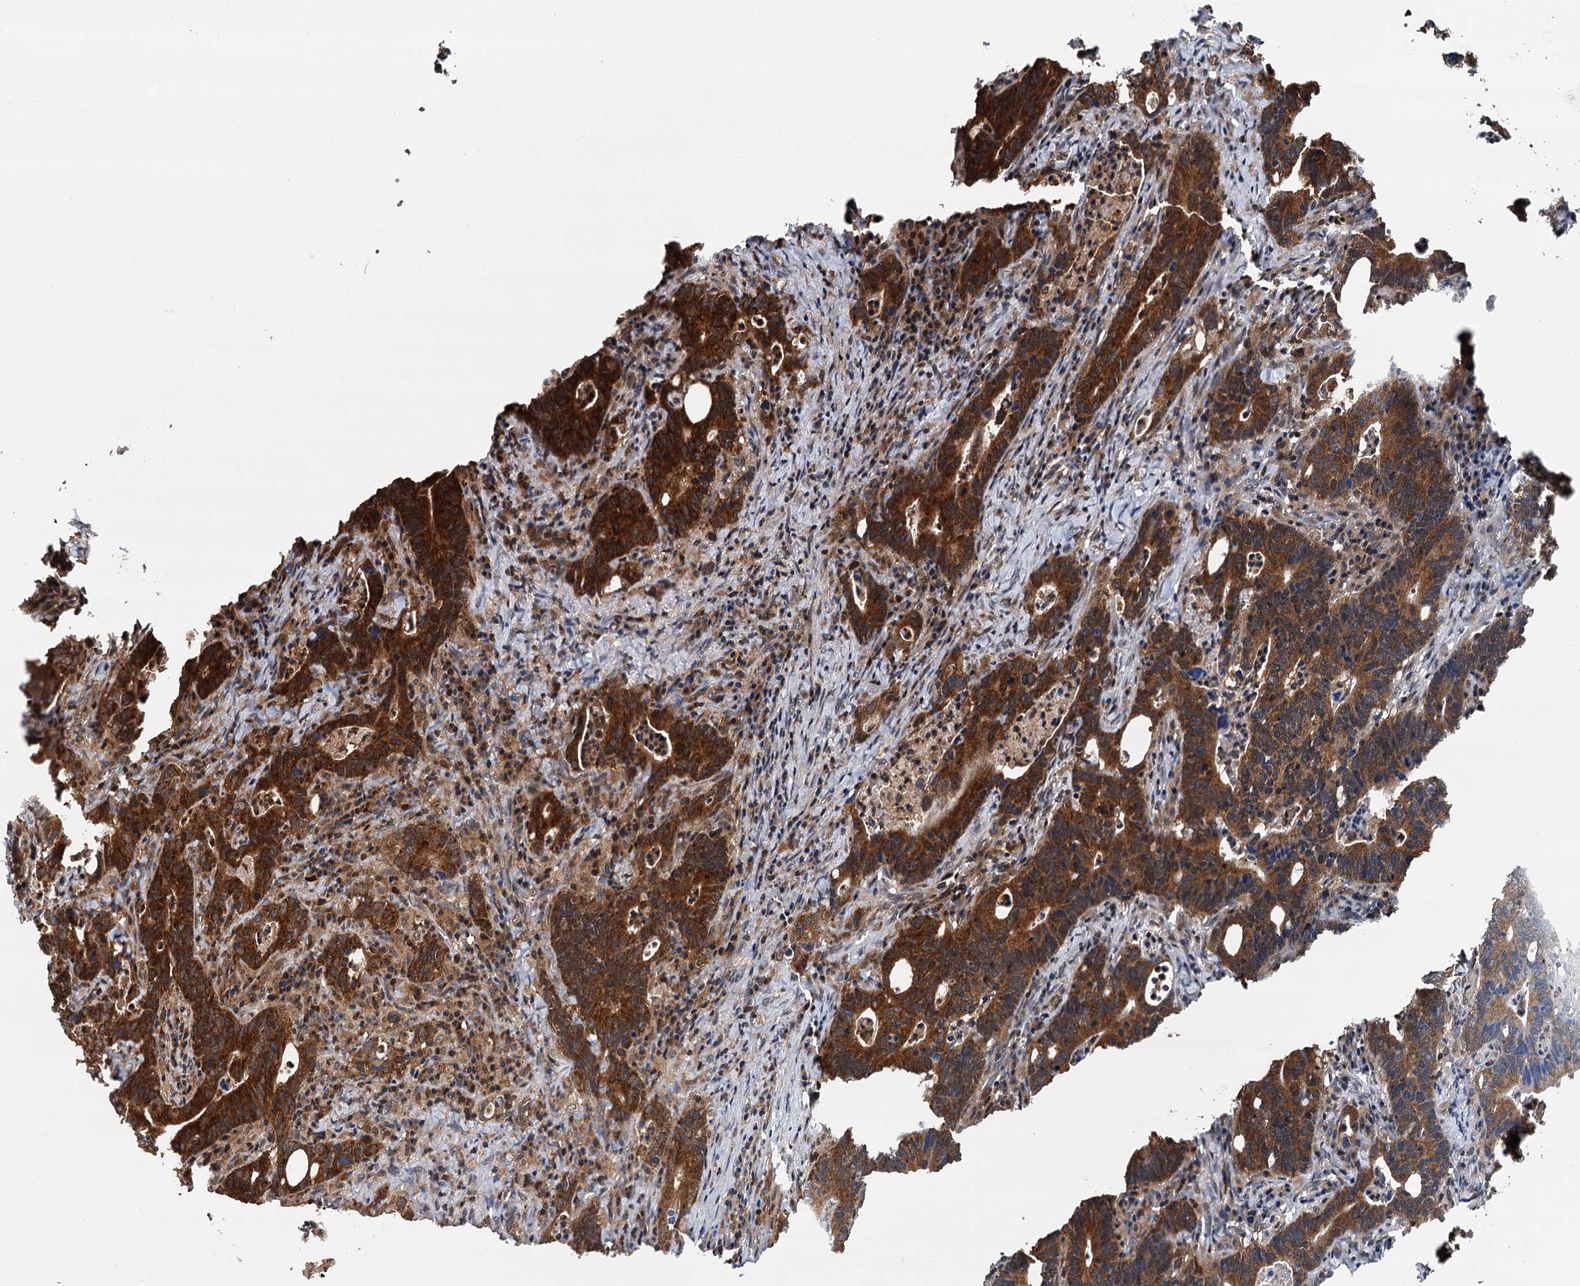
{"staining": {"intensity": "strong", "quantity": ">75%", "location": "cytoplasmic/membranous"}, "tissue": "colorectal cancer", "cell_type": "Tumor cells", "image_type": "cancer", "snomed": [{"axis": "morphology", "description": "Adenocarcinoma, NOS"}, {"axis": "topography", "description": "Colon"}], "caption": "A micrograph of colorectal cancer (adenocarcinoma) stained for a protein shows strong cytoplasmic/membranous brown staining in tumor cells. (Brightfield microscopy of DAB IHC at high magnification).", "gene": "STUB1", "patient": {"sex": "female", "age": 75}}